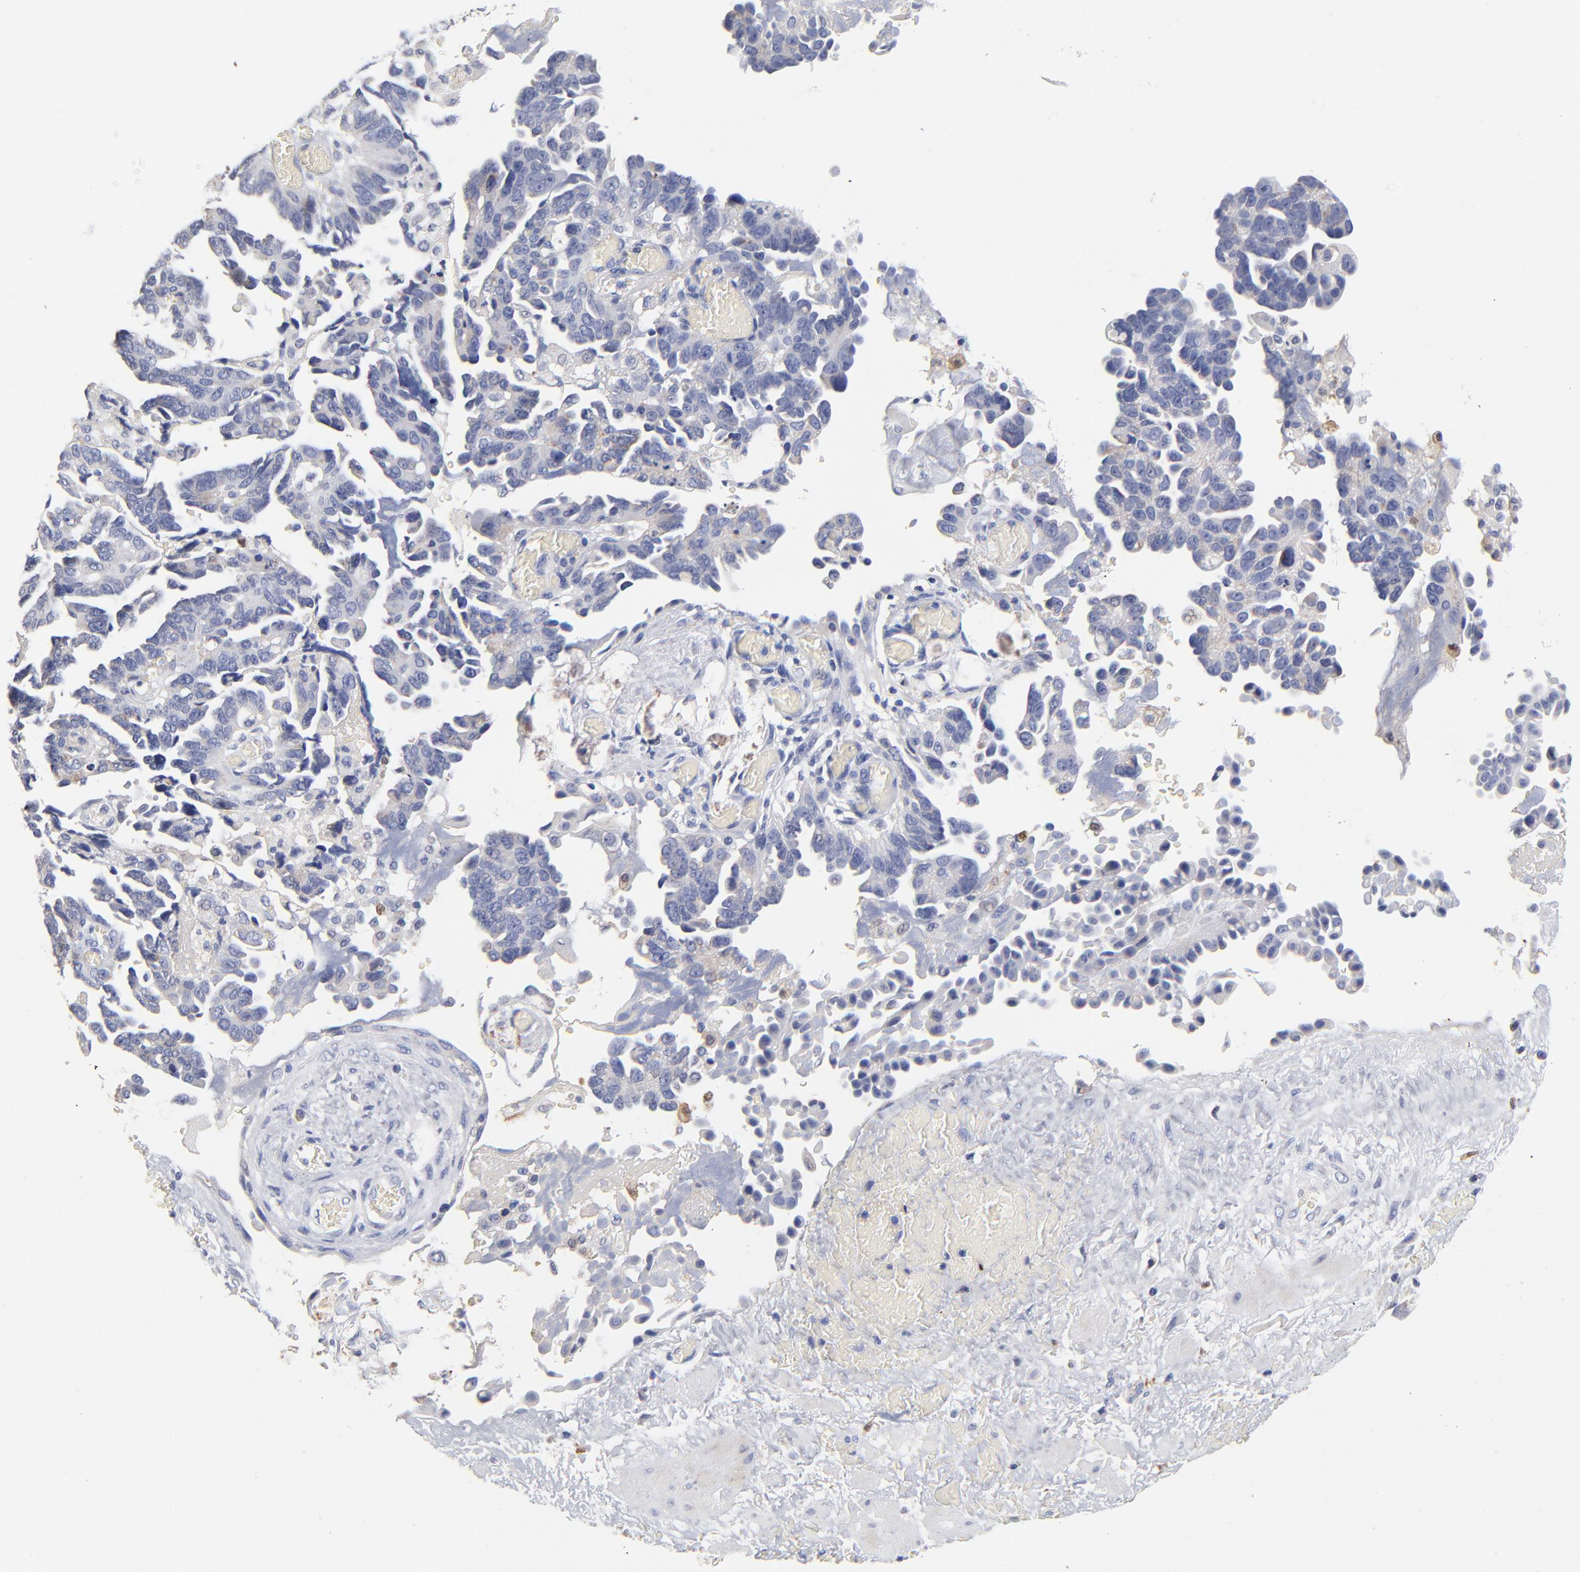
{"staining": {"intensity": "negative", "quantity": "none", "location": "none"}, "tissue": "ovarian cancer", "cell_type": "Tumor cells", "image_type": "cancer", "snomed": [{"axis": "morphology", "description": "Cystadenocarcinoma, serous, NOS"}, {"axis": "topography", "description": "Ovary"}], "caption": "This is an IHC micrograph of ovarian cancer. There is no expression in tumor cells.", "gene": "PTP4A1", "patient": {"sex": "female", "age": 63}}